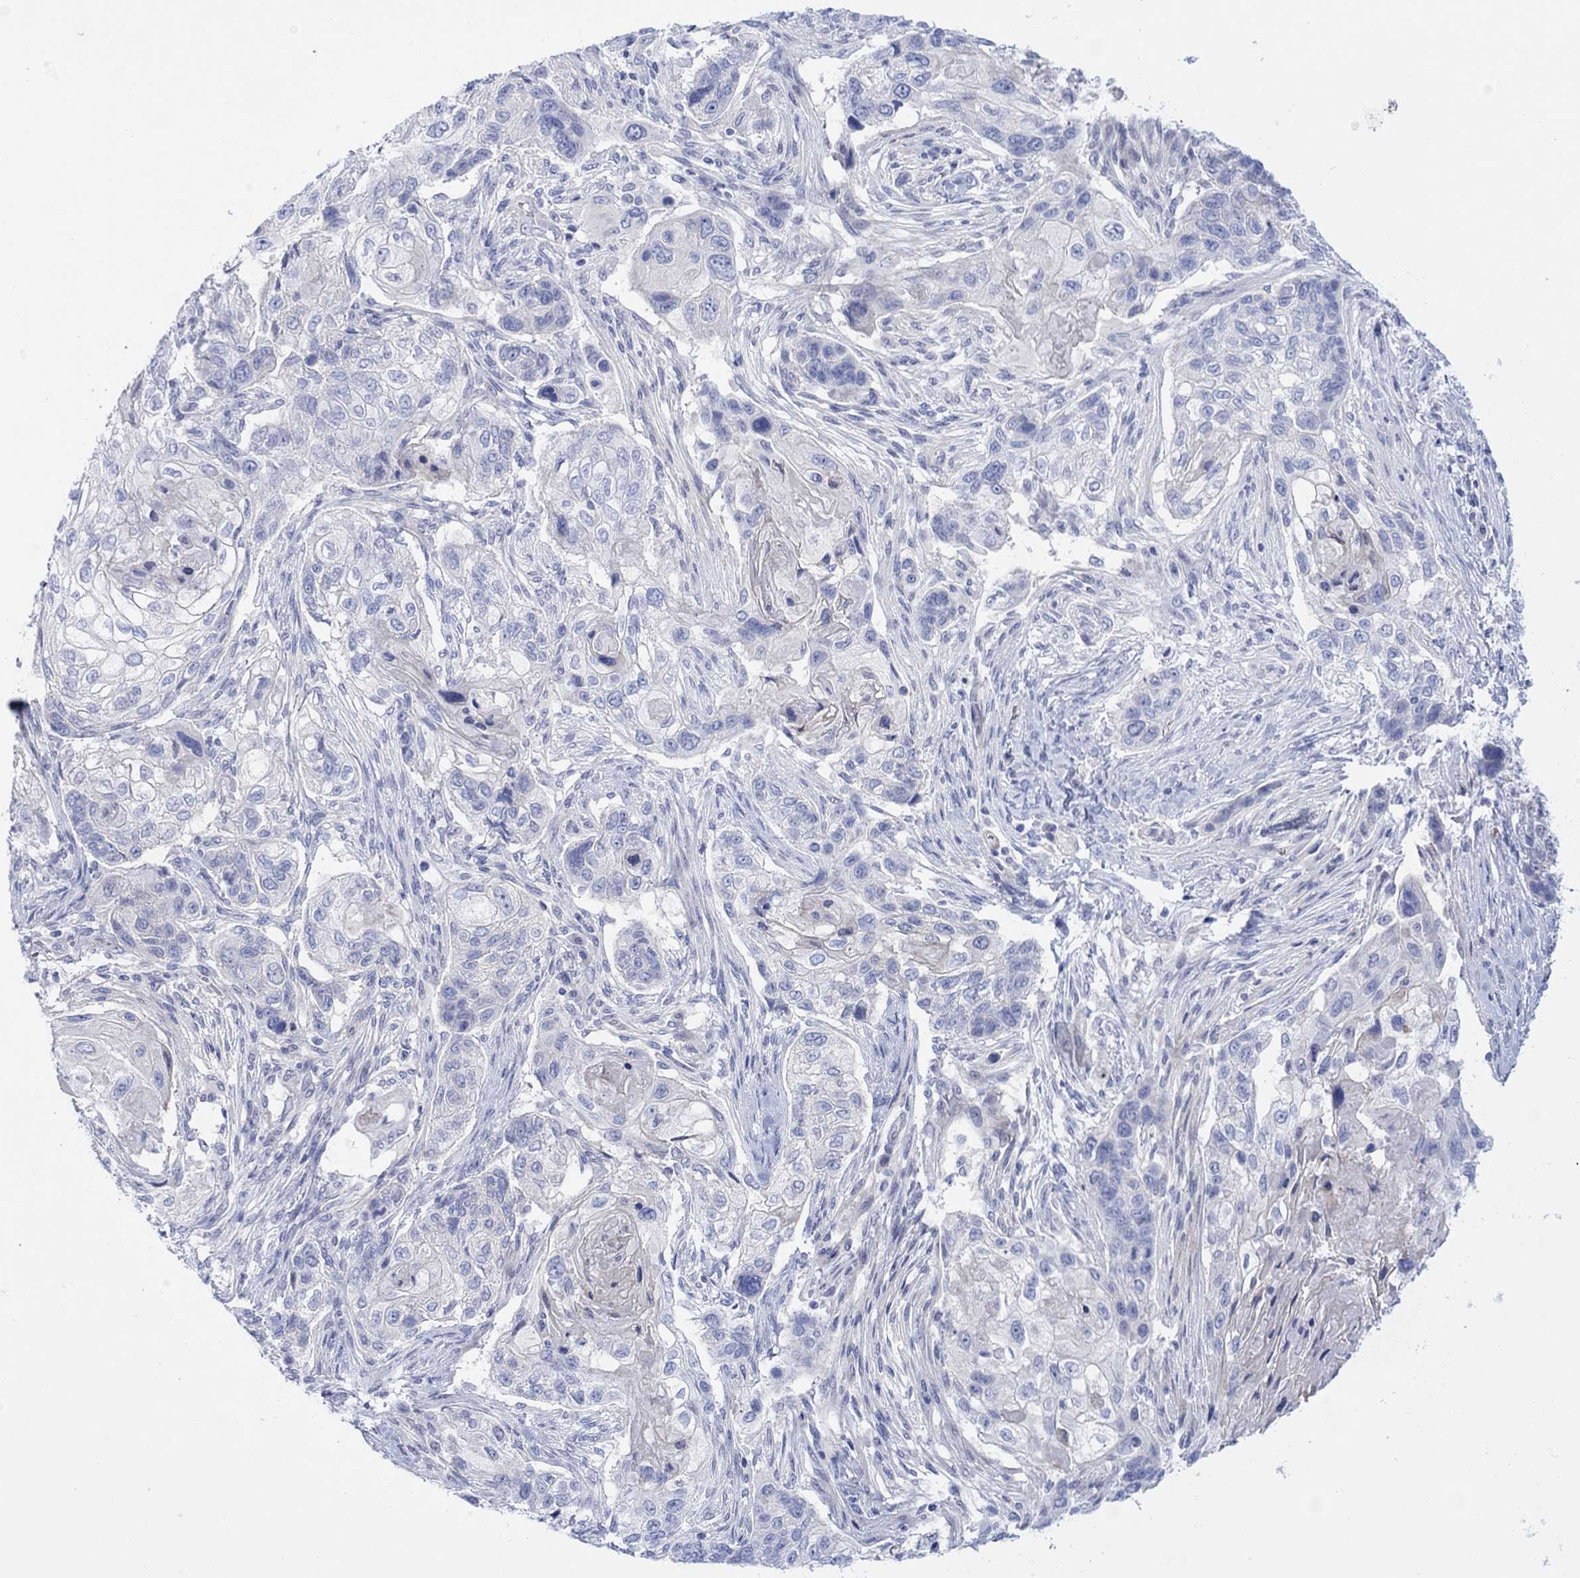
{"staining": {"intensity": "negative", "quantity": "none", "location": "none"}, "tissue": "lung cancer", "cell_type": "Tumor cells", "image_type": "cancer", "snomed": [{"axis": "morphology", "description": "Normal tissue, NOS"}, {"axis": "morphology", "description": "Squamous cell carcinoma, NOS"}, {"axis": "topography", "description": "Bronchus"}, {"axis": "topography", "description": "Lung"}], "caption": "Immunohistochemistry (IHC) of human lung cancer displays no positivity in tumor cells.", "gene": "TLDC2", "patient": {"sex": "male", "age": 69}}